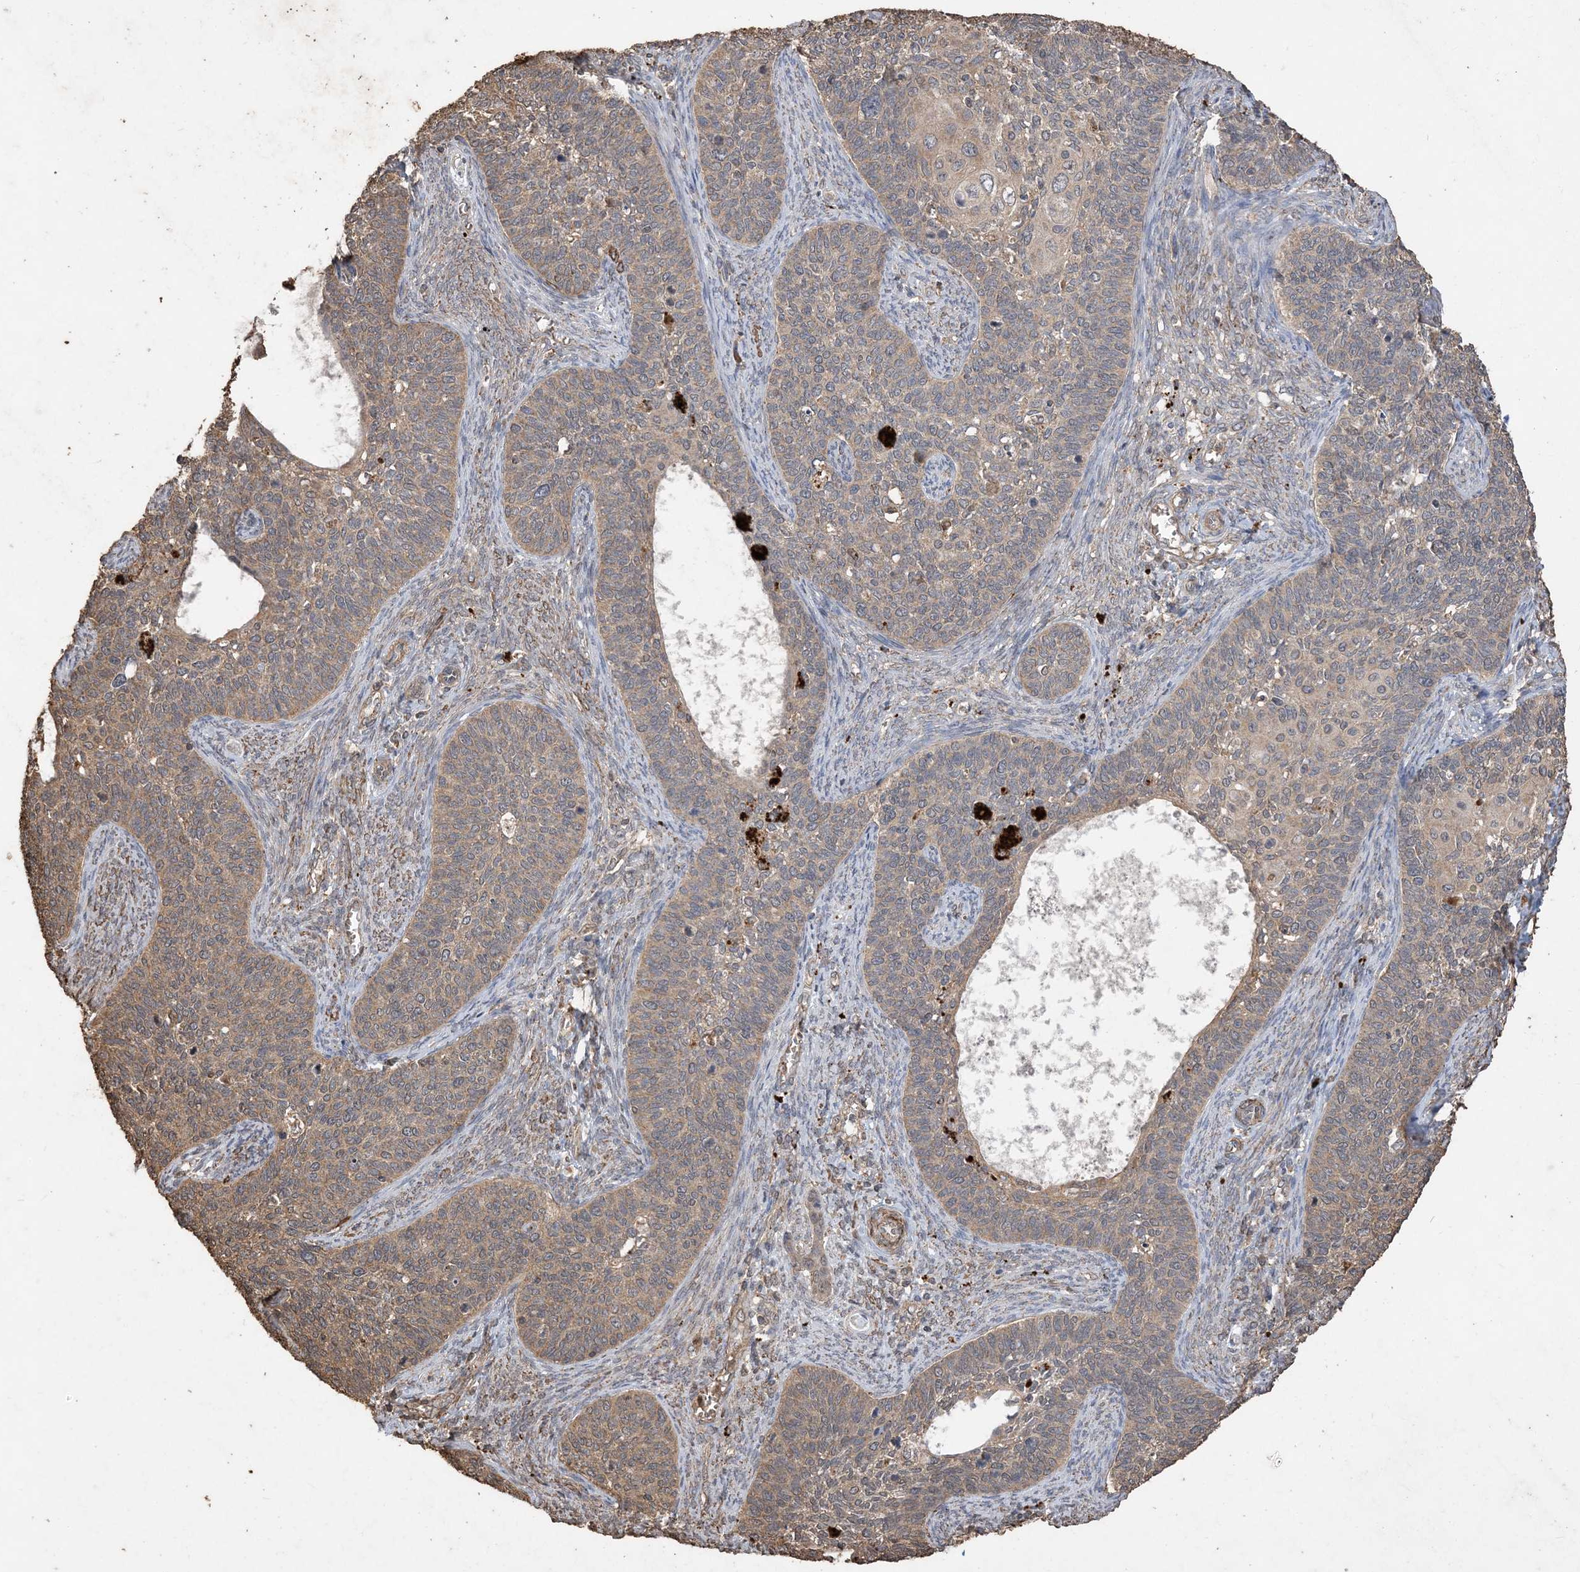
{"staining": {"intensity": "weak", "quantity": ">75%", "location": "cytoplasmic/membranous"}, "tissue": "cervical cancer", "cell_type": "Tumor cells", "image_type": "cancer", "snomed": [{"axis": "morphology", "description": "Squamous cell carcinoma, NOS"}, {"axis": "topography", "description": "Cervix"}], "caption": "Cervical cancer stained with a protein marker exhibits weak staining in tumor cells.", "gene": "HPS4", "patient": {"sex": "female", "age": 33}}